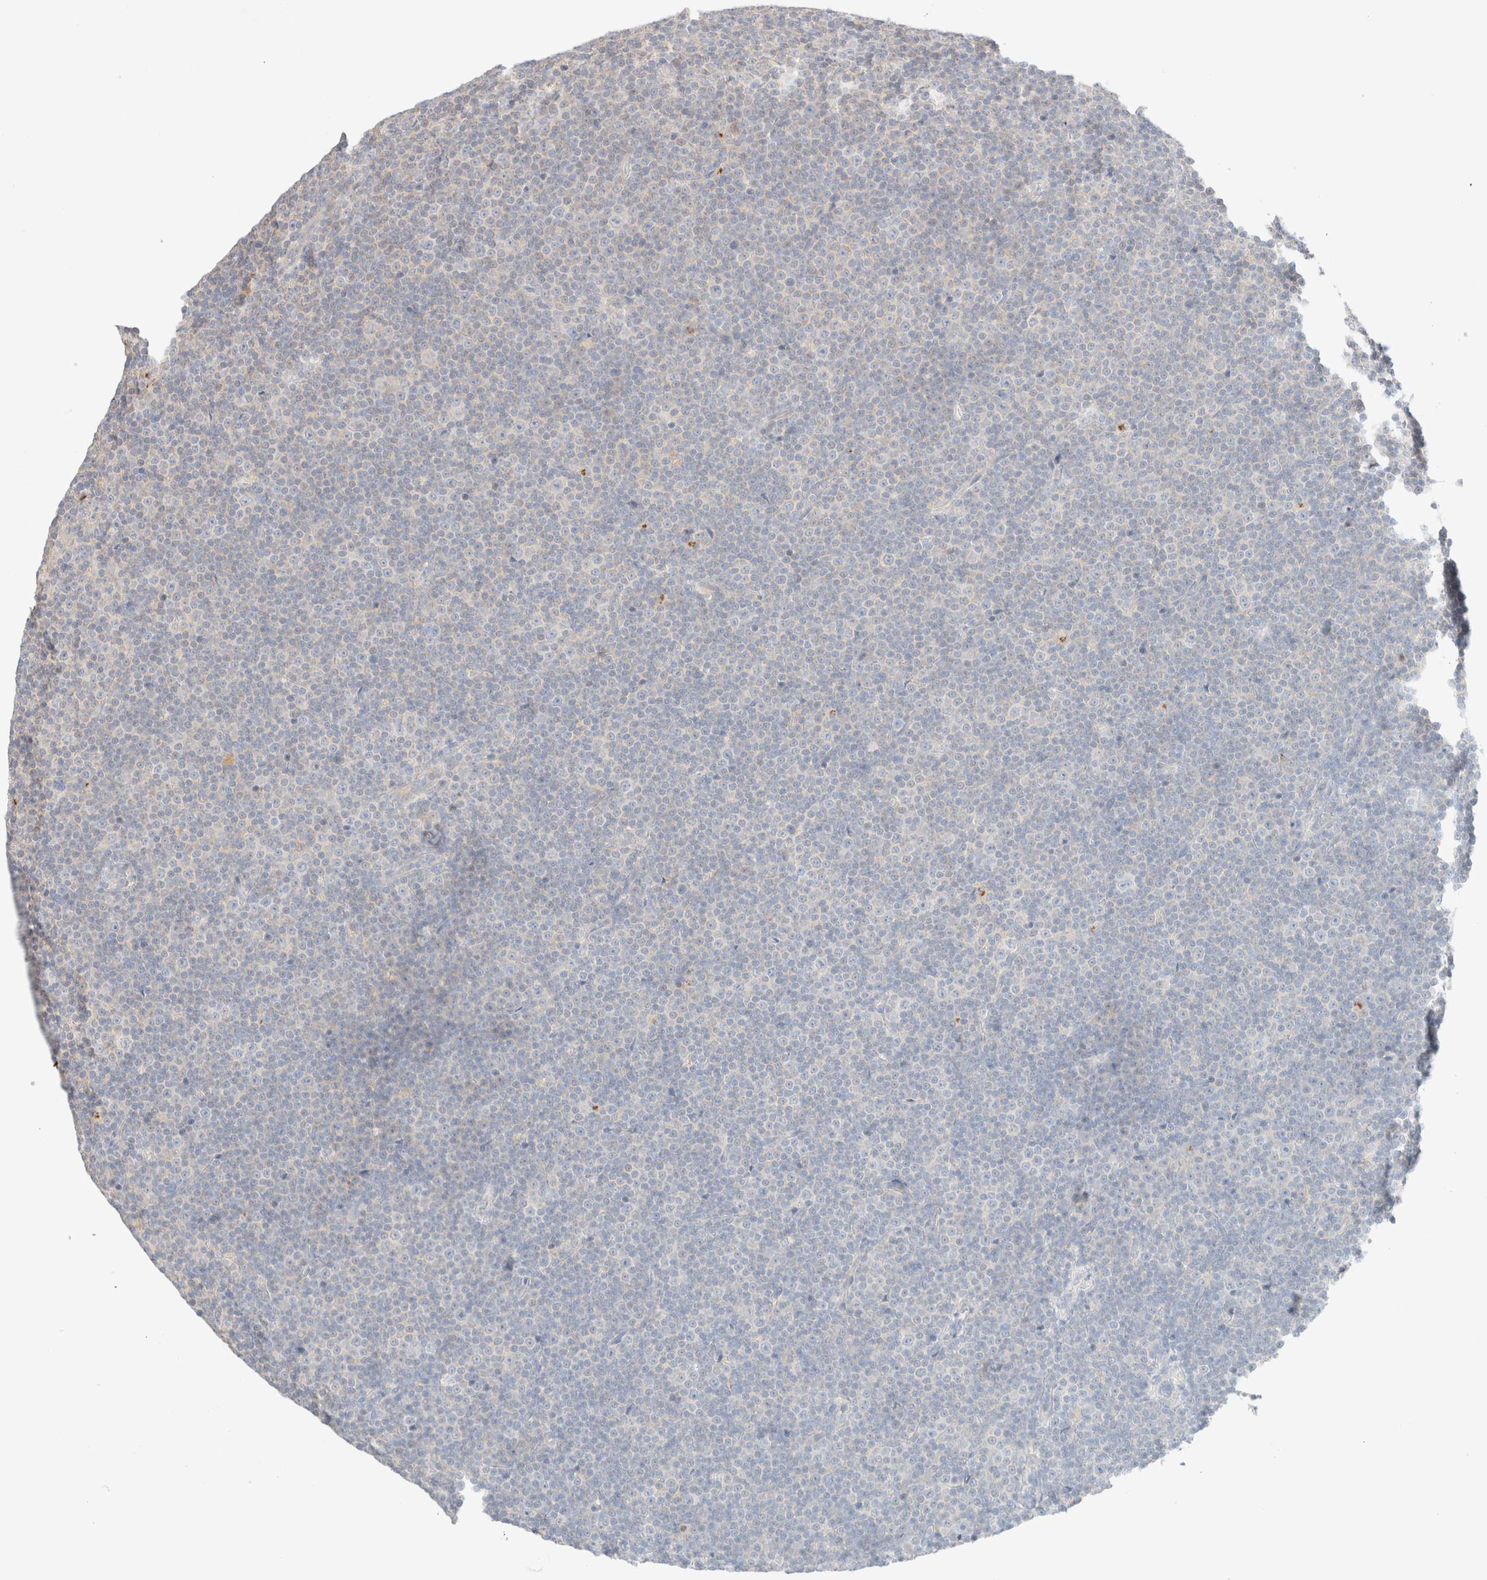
{"staining": {"intensity": "negative", "quantity": "none", "location": "none"}, "tissue": "lymphoma", "cell_type": "Tumor cells", "image_type": "cancer", "snomed": [{"axis": "morphology", "description": "Malignant lymphoma, non-Hodgkin's type, Low grade"}, {"axis": "topography", "description": "Lymph node"}], "caption": "Lymphoma was stained to show a protein in brown. There is no significant staining in tumor cells.", "gene": "SARM1", "patient": {"sex": "female", "age": 67}}